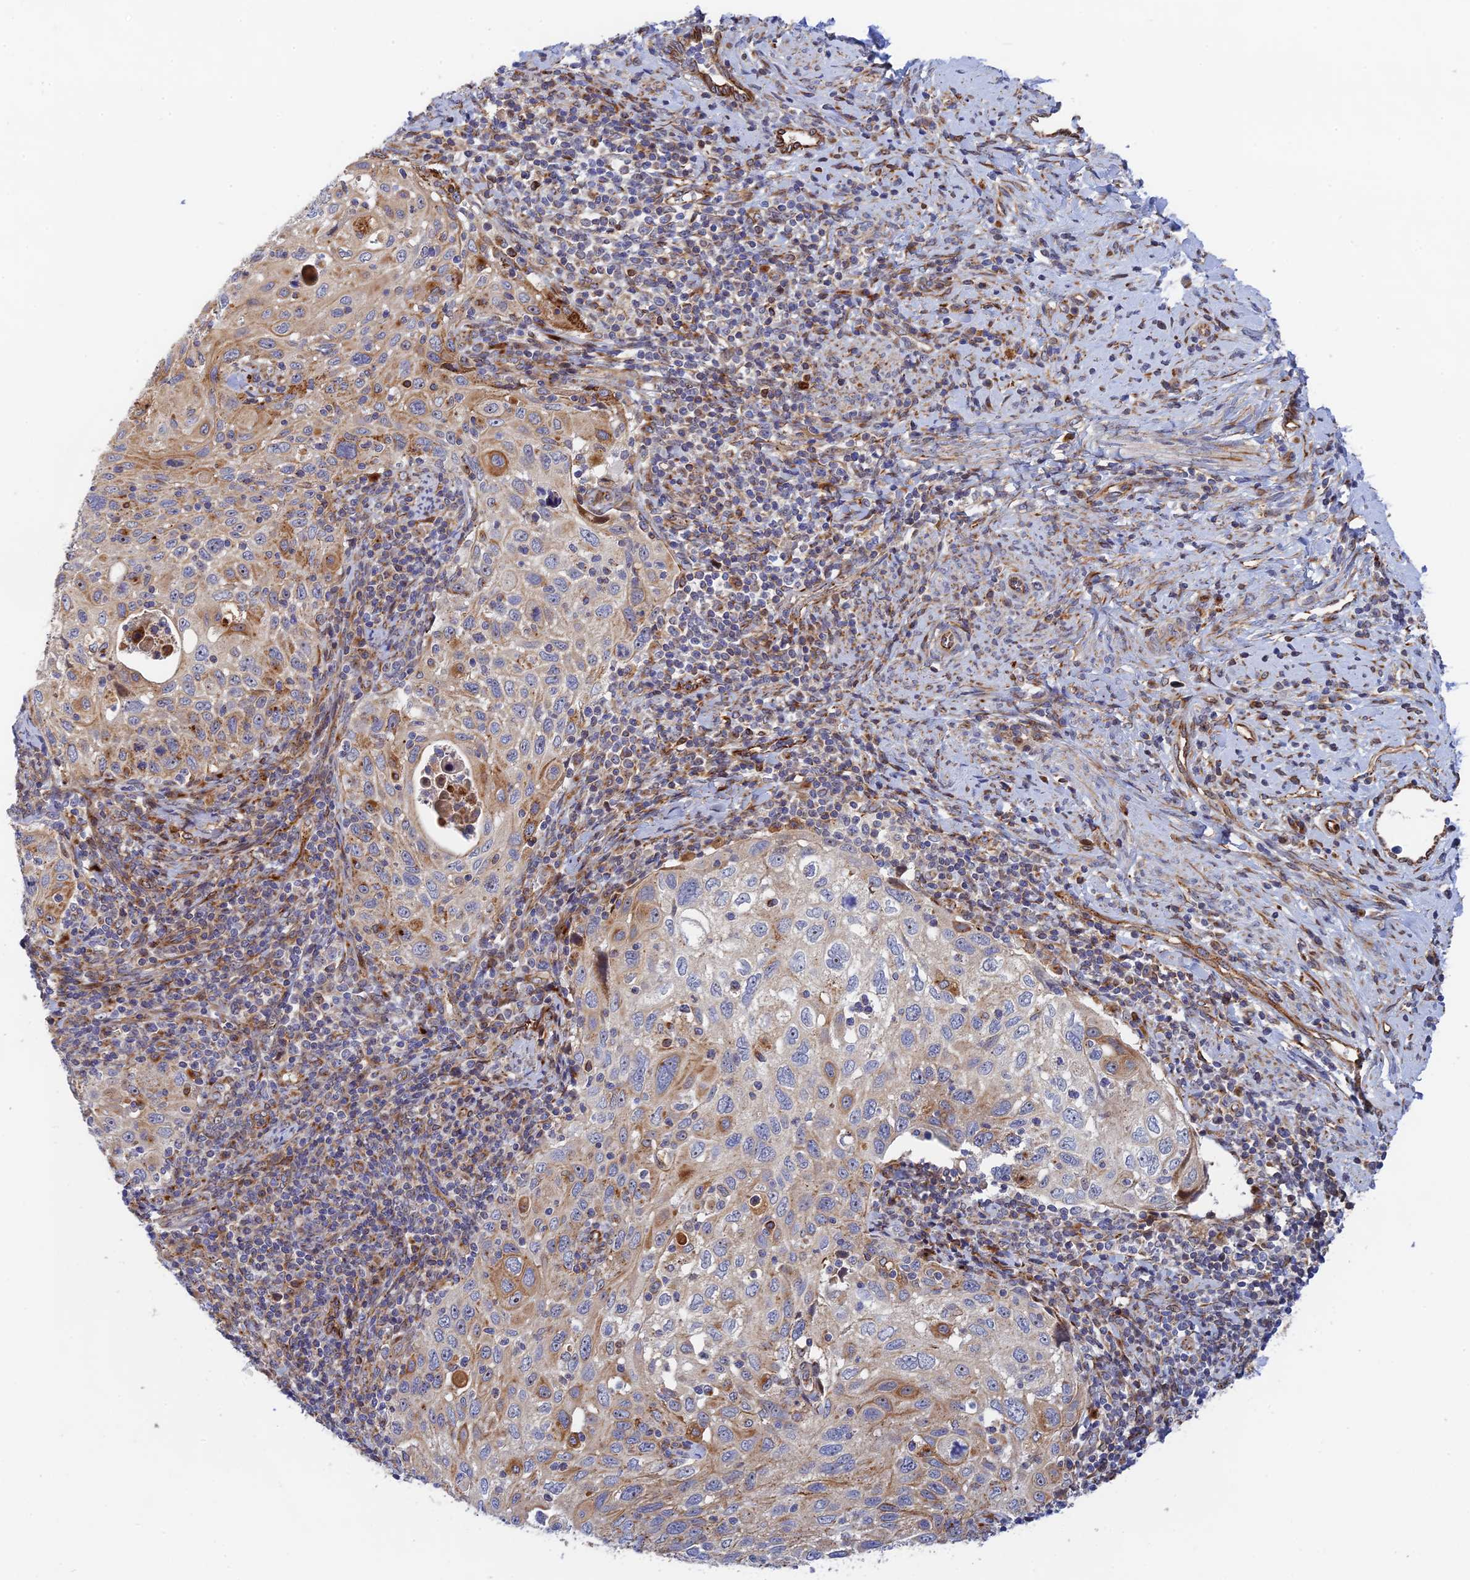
{"staining": {"intensity": "moderate", "quantity": "25%-75%", "location": "cytoplasmic/membranous"}, "tissue": "cervical cancer", "cell_type": "Tumor cells", "image_type": "cancer", "snomed": [{"axis": "morphology", "description": "Squamous cell carcinoma, NOS"}, {"axis": "topography", "description": "Cervix"}], "caption": "Moderate cytoplasmic/membranous expression for a protein is identified in approximately 25%-75% of tumor cells of squamous cell carcinoma (cervical) using immunohistochemistry (IHC).", "gene": "PPP2R3C", "patient": {"sex": "female", "age": 70}}